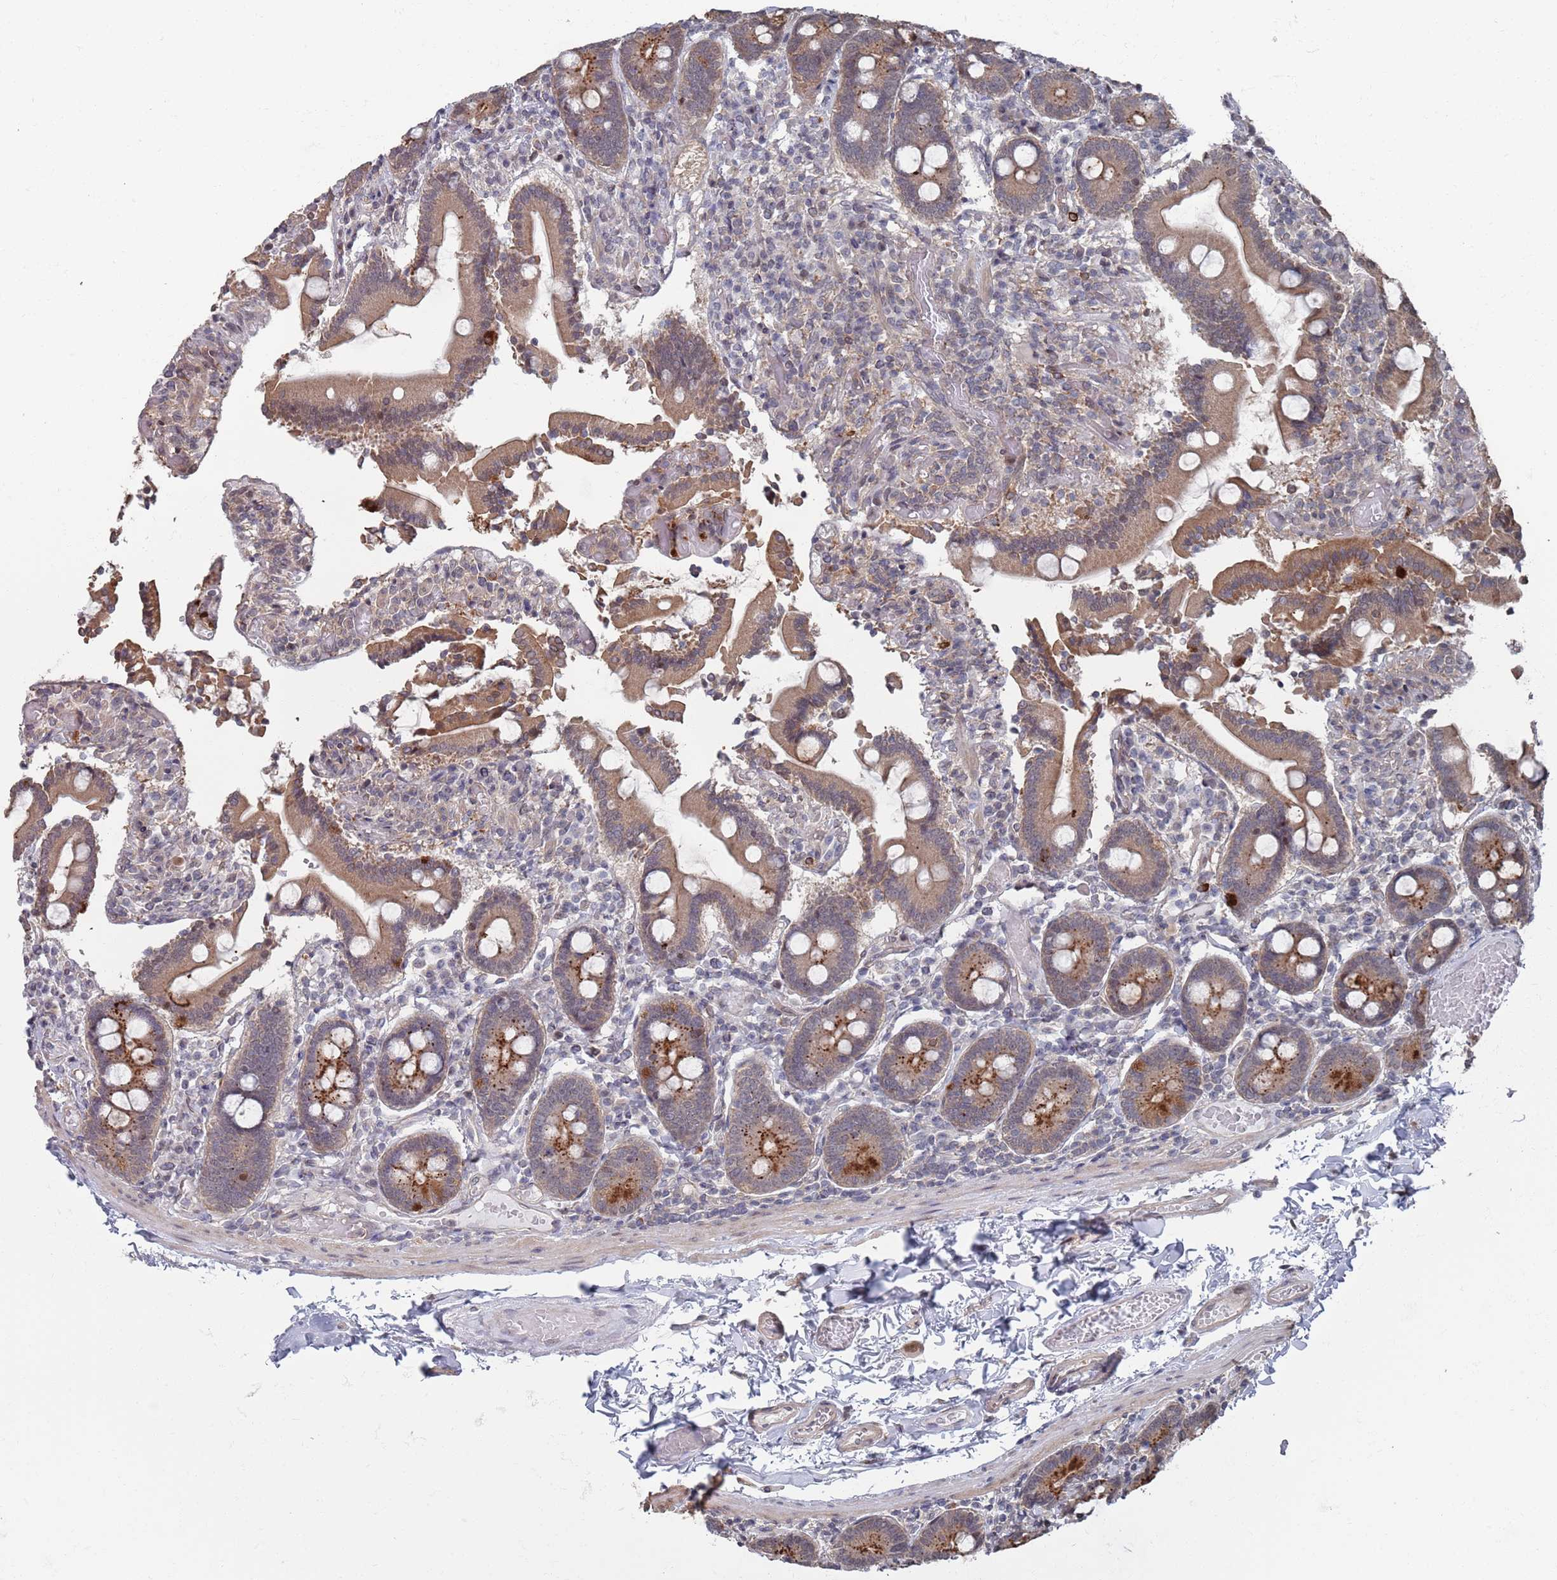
{"staining": {"intensity": "strong", "quantity": "<25%", "location": "cytoplasmic/membranous"}, "tissue": "duodenum", "cell_type": "Glandular cells", "image_type": "normal", "snomed": [{"axis": "morphology", "description": "Normal tissue, NOS"}, {"axis": "topography", "description": "Duodenum"}], "caption": "Duodenum stained with DAB (3,3'-diaminobenzidine) immunohistochemistry (IHC) displays medium levels of strong cytoplasmic/membranous expression in about <25% of glandular cells.", "gene": "DGKD", "patient": {"sex": "male", "age": 55}}